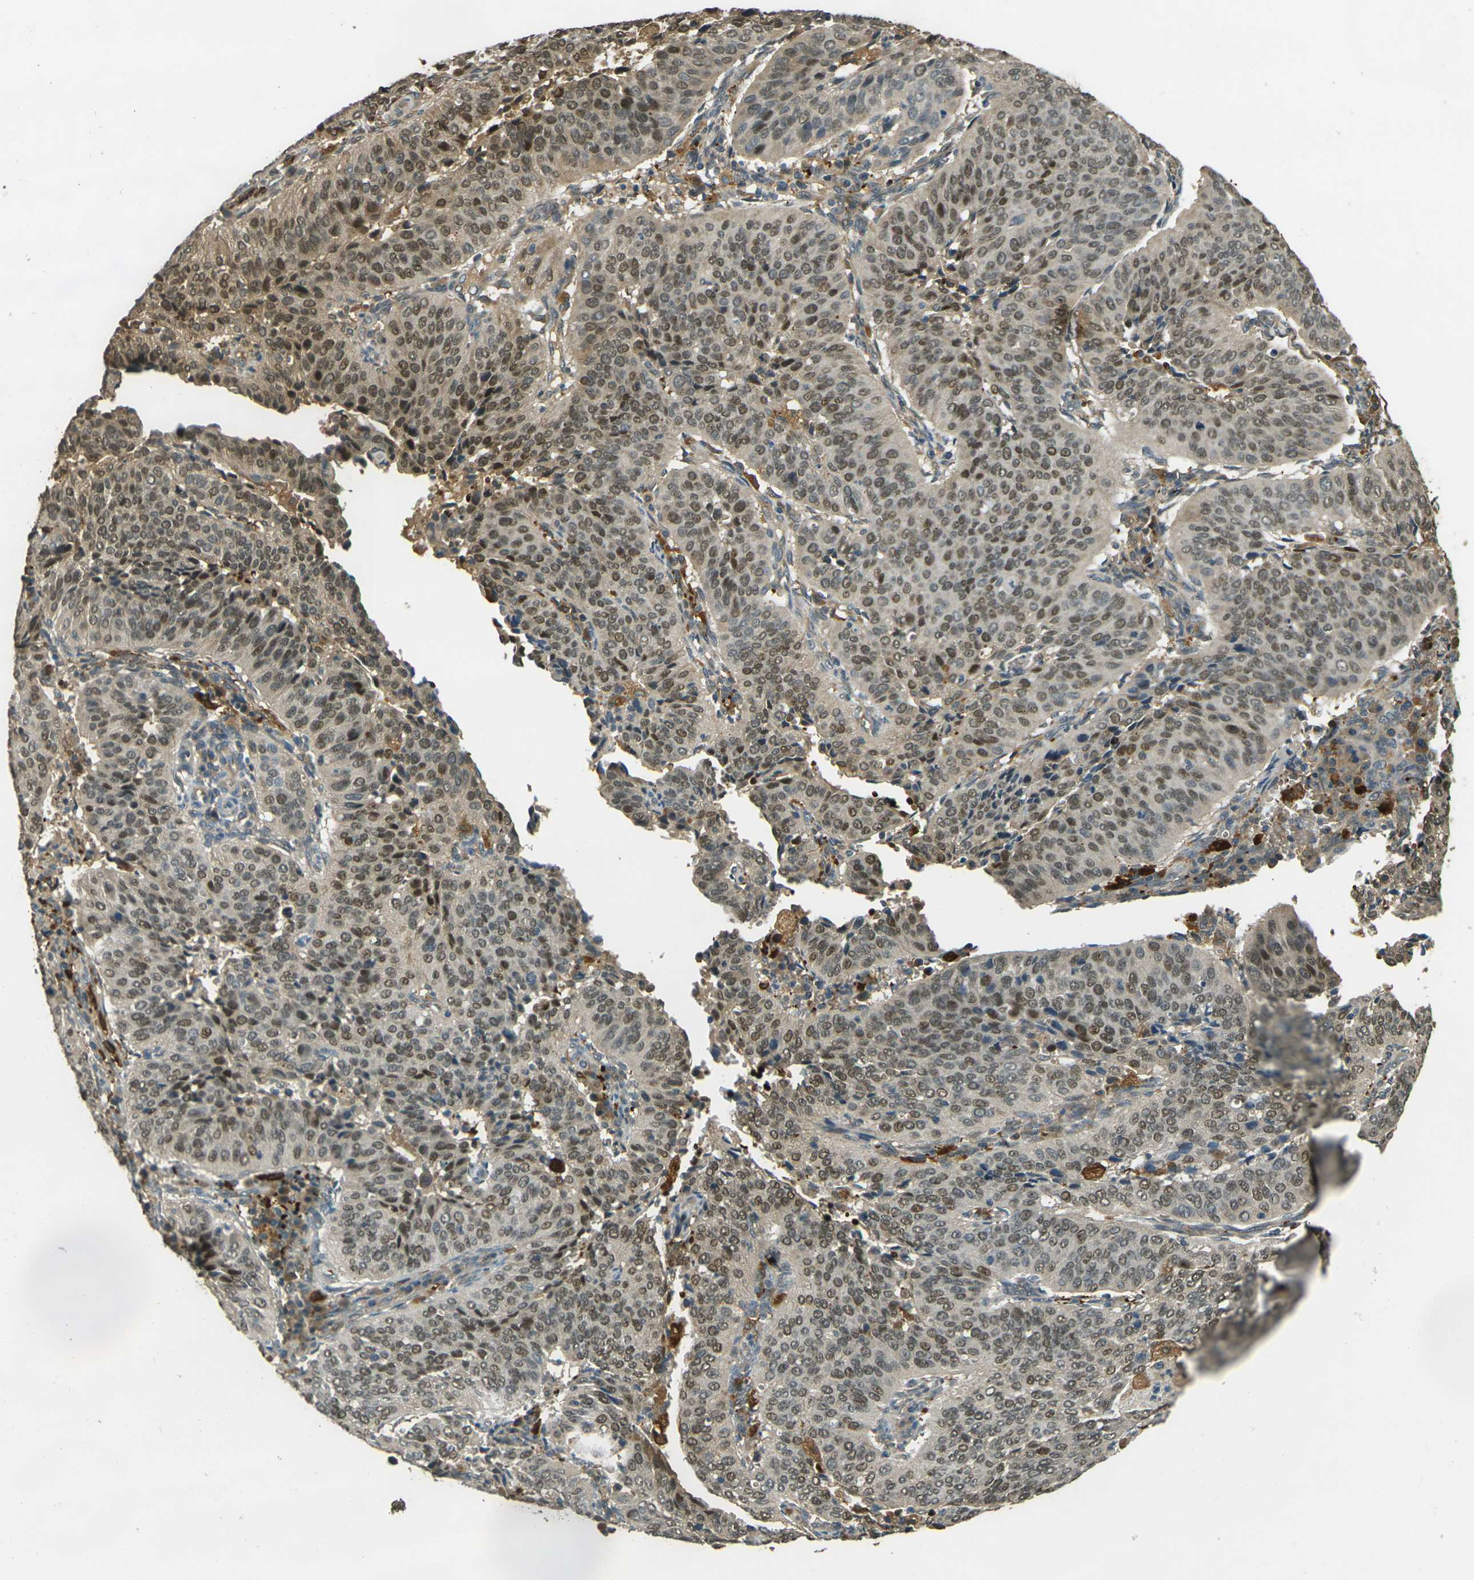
{"staining": {"intensity": "moderate", "quantity": "25%-75%", "location": "cytoplasmic/membranous,nuclear"}, "tissue": "cervical cancer", "cell_type": "Tumor cells", "image_type": "cancer", "snomed": [{"axis": "morphology", "description": "Normal tissue, NOS"}, {"axis": "morphology", "description": "Squamous cell carcinoma, NOS"}, {"axis": "topography", "description": "Cervix"}], "caption": "Brown immunohistochemical staining in human cervical cancer (squamous cell carcinoma) shows moderate cytoplasmic/membranous and nuclear staining in approximately 25%-75% of tumor cells.", "gene": "TOR1A", "patient": {"sex": "female", "age": 39}}